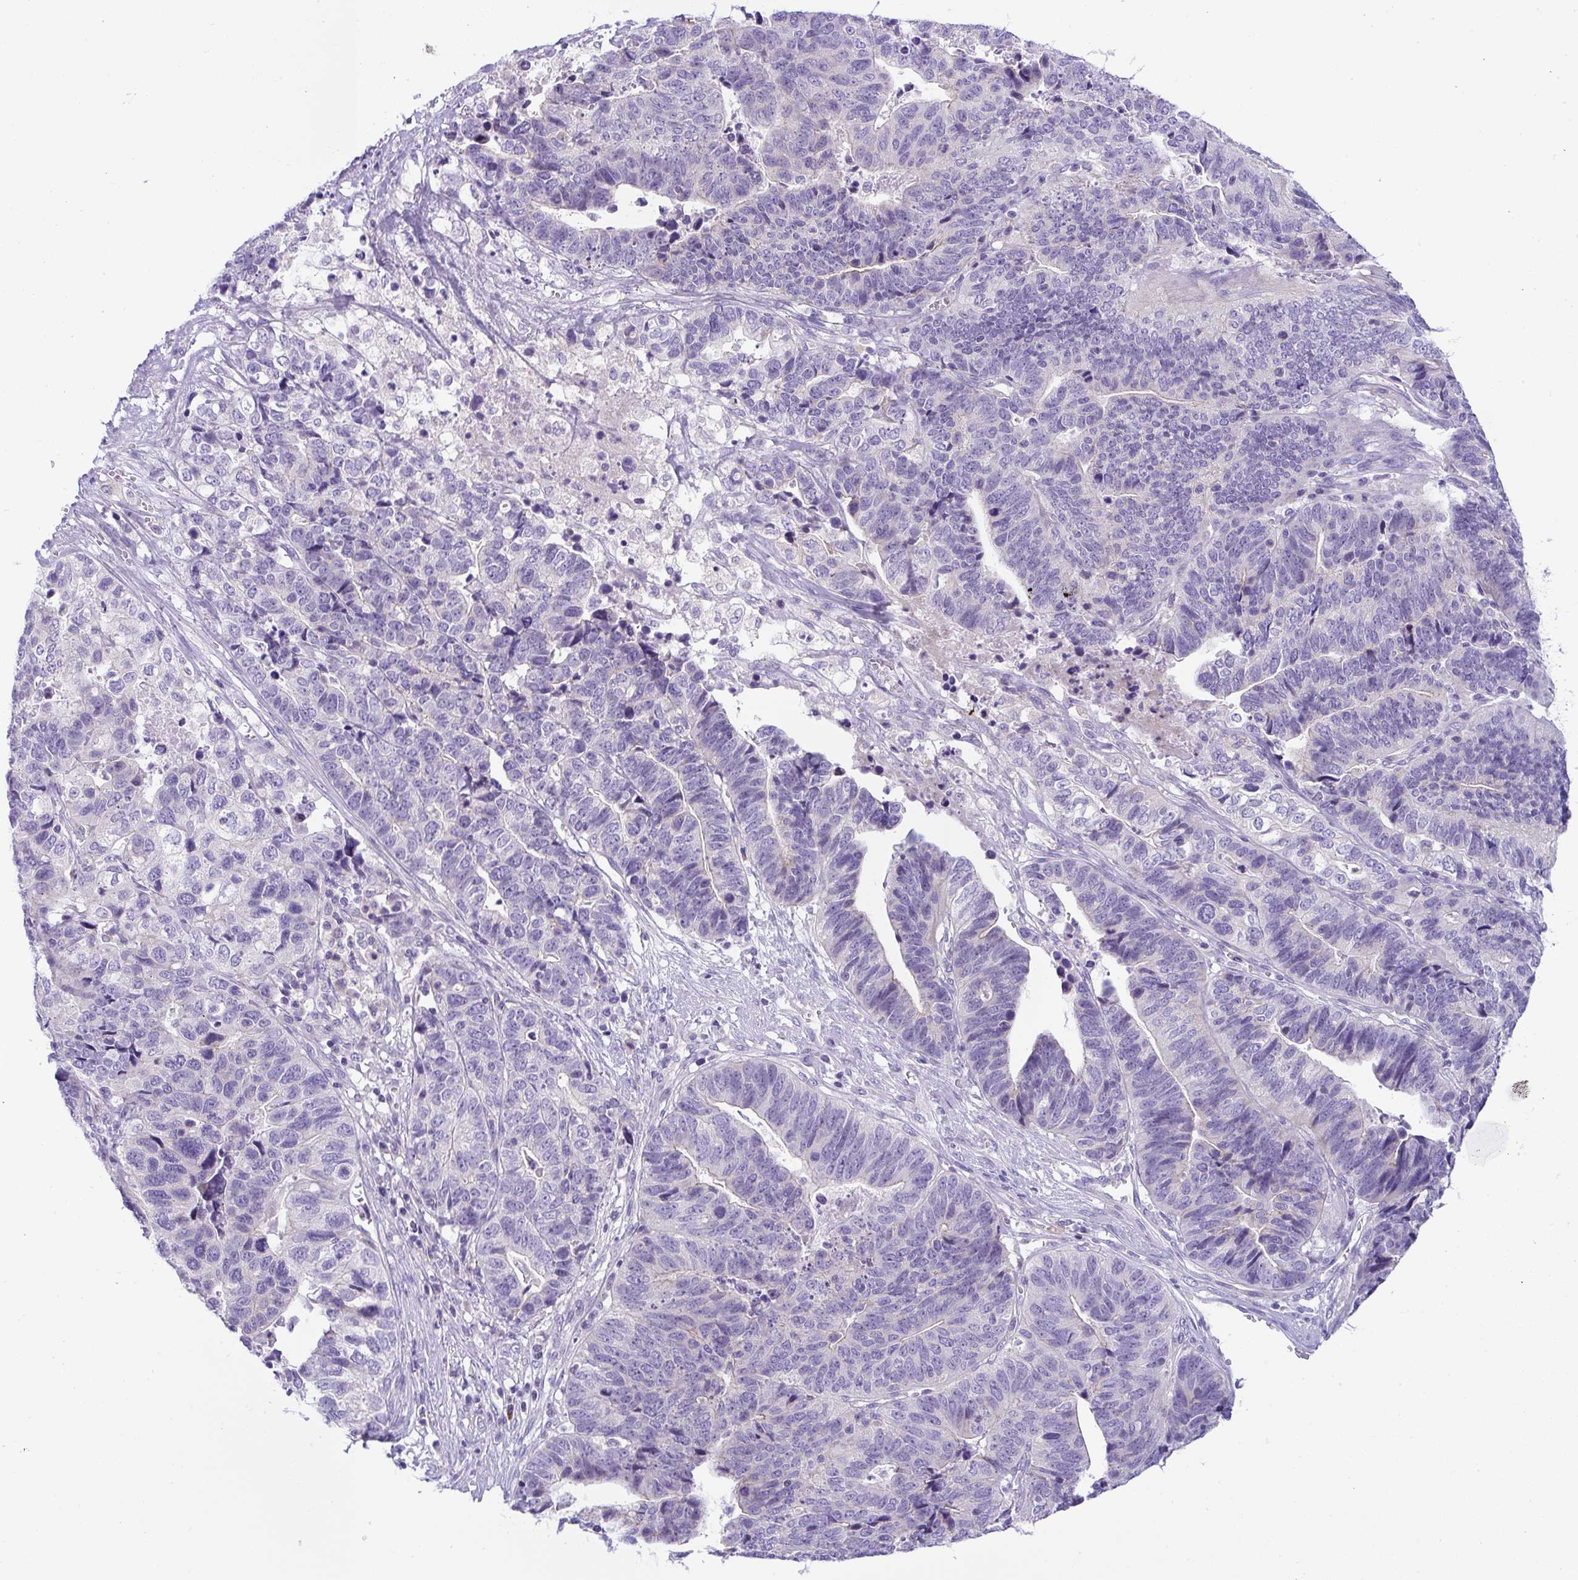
{"staining": {"intensity": "negative", "quantity": "none", "location": "none"}, "tissue": "stomach cancer", "cell_type": "Tumor cells", "image_type": "cancer", "snomed": [{"axis": "morphology", "description": "Adenocarcinoma, NOS"}, {"axis": "topography", "description": "Stomach, upper"}], "caption": "High magnification brightfield microscopy of stomach cancer stained with DAB (brown) and counterstained with hematoxylin (blue): tumor cells show no significant positivity.", "gene": "PLA2G12B", "patient": {"sex": "female", "age": 67}}